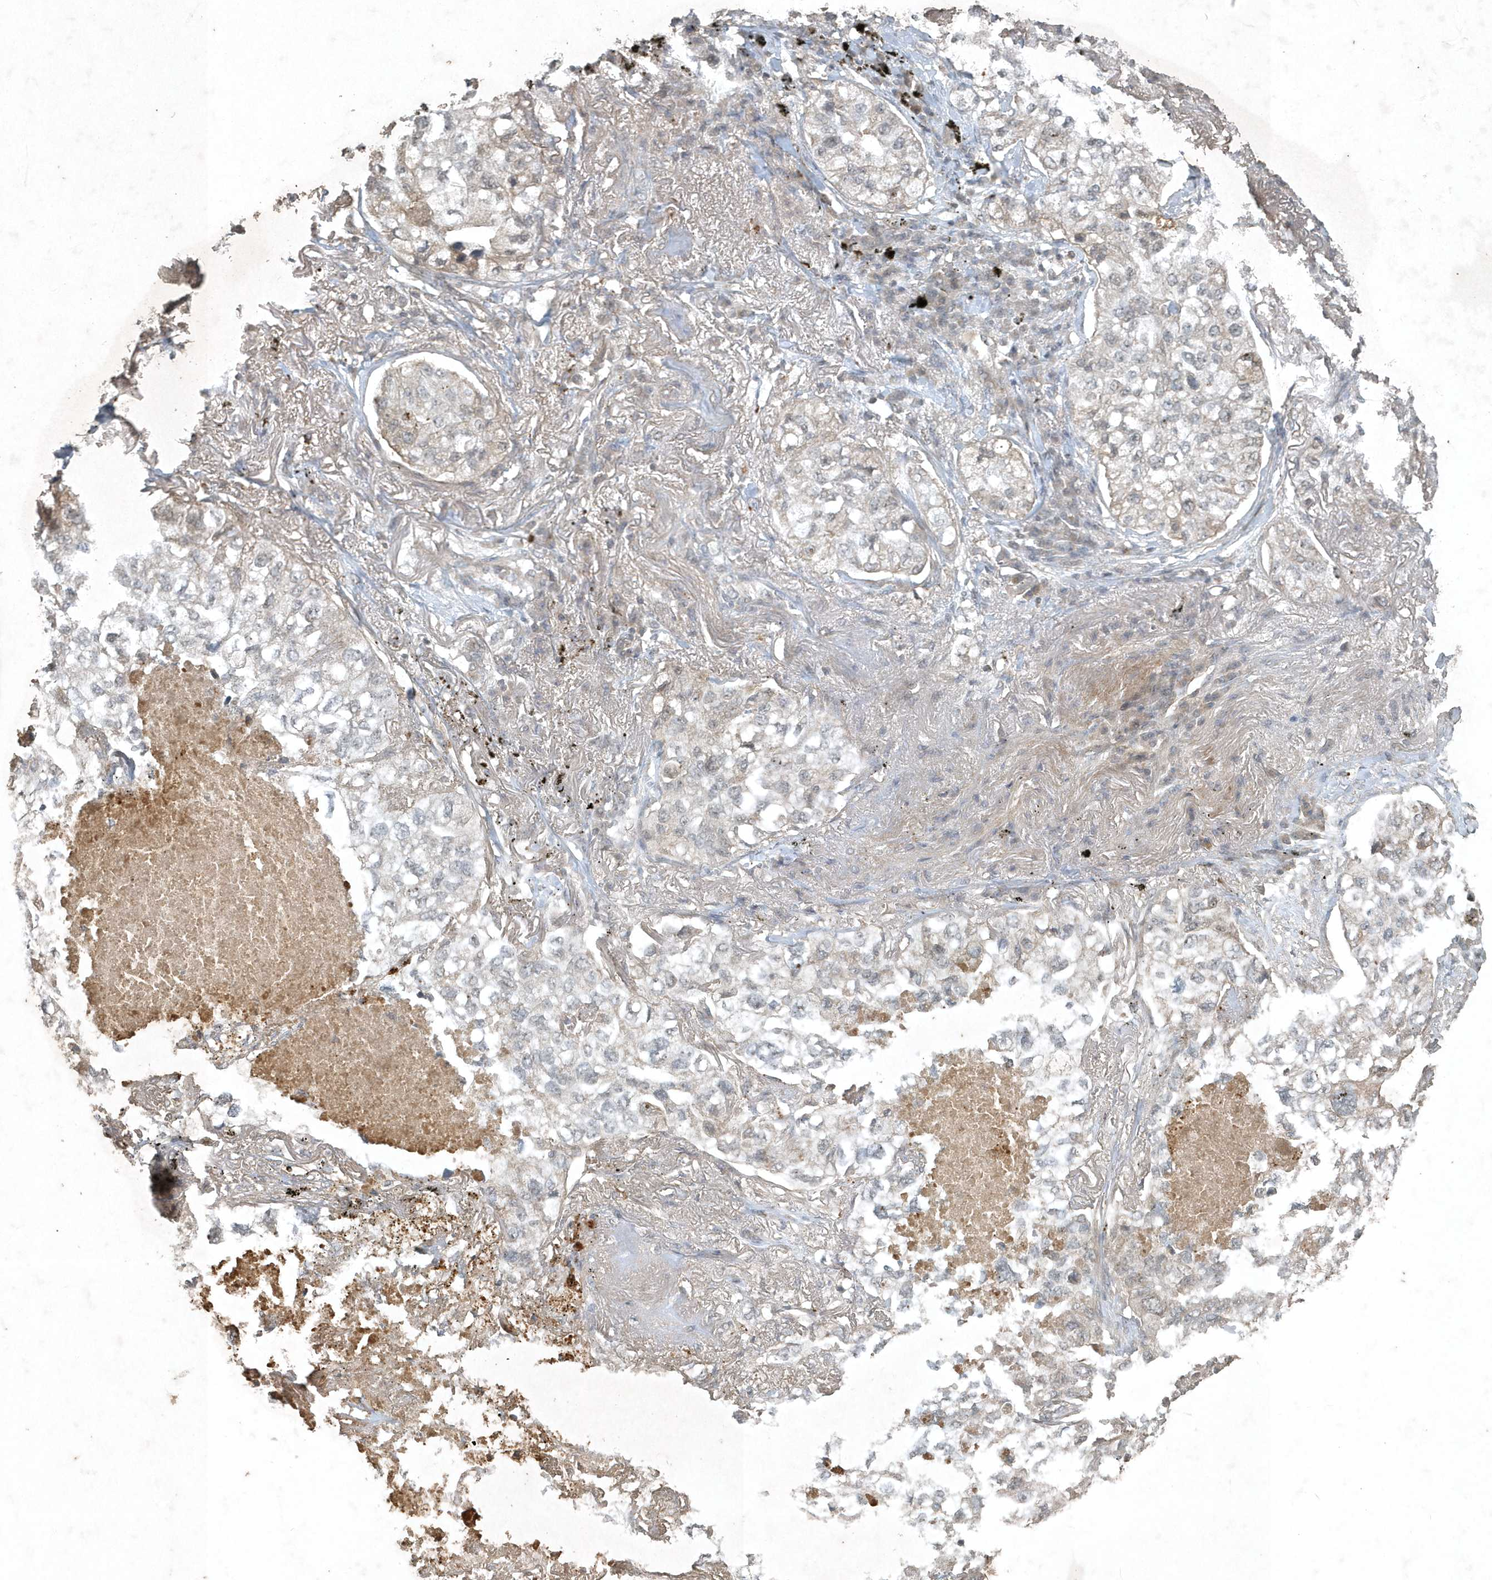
{"staining": {"intensity": "negative", "quantity": "none", "location": "none"}, "tissue": "lung cancer", "cell_type": "Tumor cells", "image_type": "cancer", "snomed": [{"axis": "morphology", "description": "Adenocarcinoma, NOS"}, {"axis": "topography", "description": "Lung"}], "caption": "A micrograph of human lung cancer (adenocarcinoma) is negative for staining in tumor cells.", "gene": "TNFAIP6", "patient": {"sex": "male", "age": 65}}